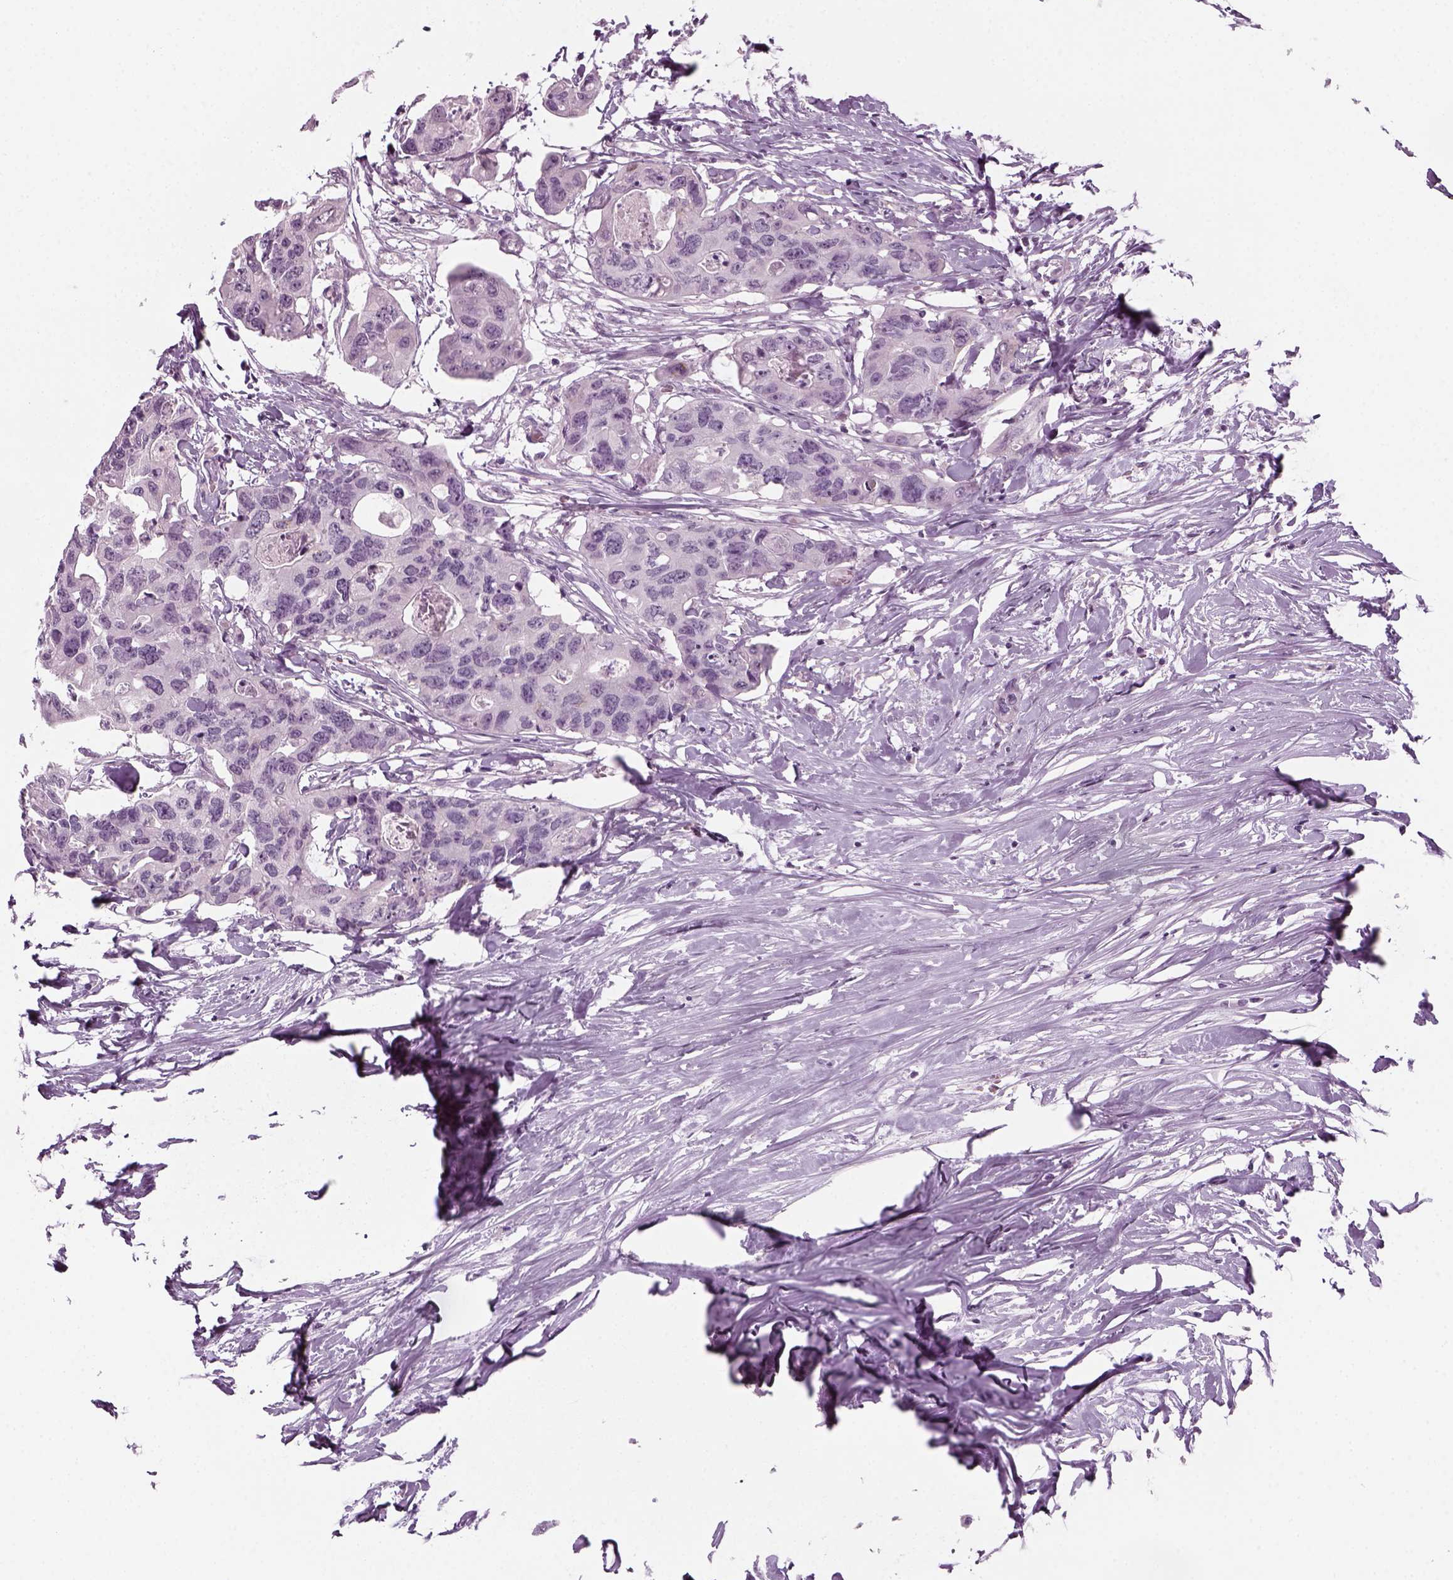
{"staining": {"intensity": "negative", "quantity": "none", "location": "none"}, "tissue": "colorectal cancer", "cell_type": "Tumor cells", "image_type": "cancer", "snomed": [{"axis": "morphology", "description": "Adenocarcinoma, NOS"}, {"axis": "topography", "description": "Rectum"}], "caption": "IHC of human colorectal adenocarcinoma displays no staining in tumor cells.", "gene": "KRT75", "patient": {"sex": "male", "age": 57}}